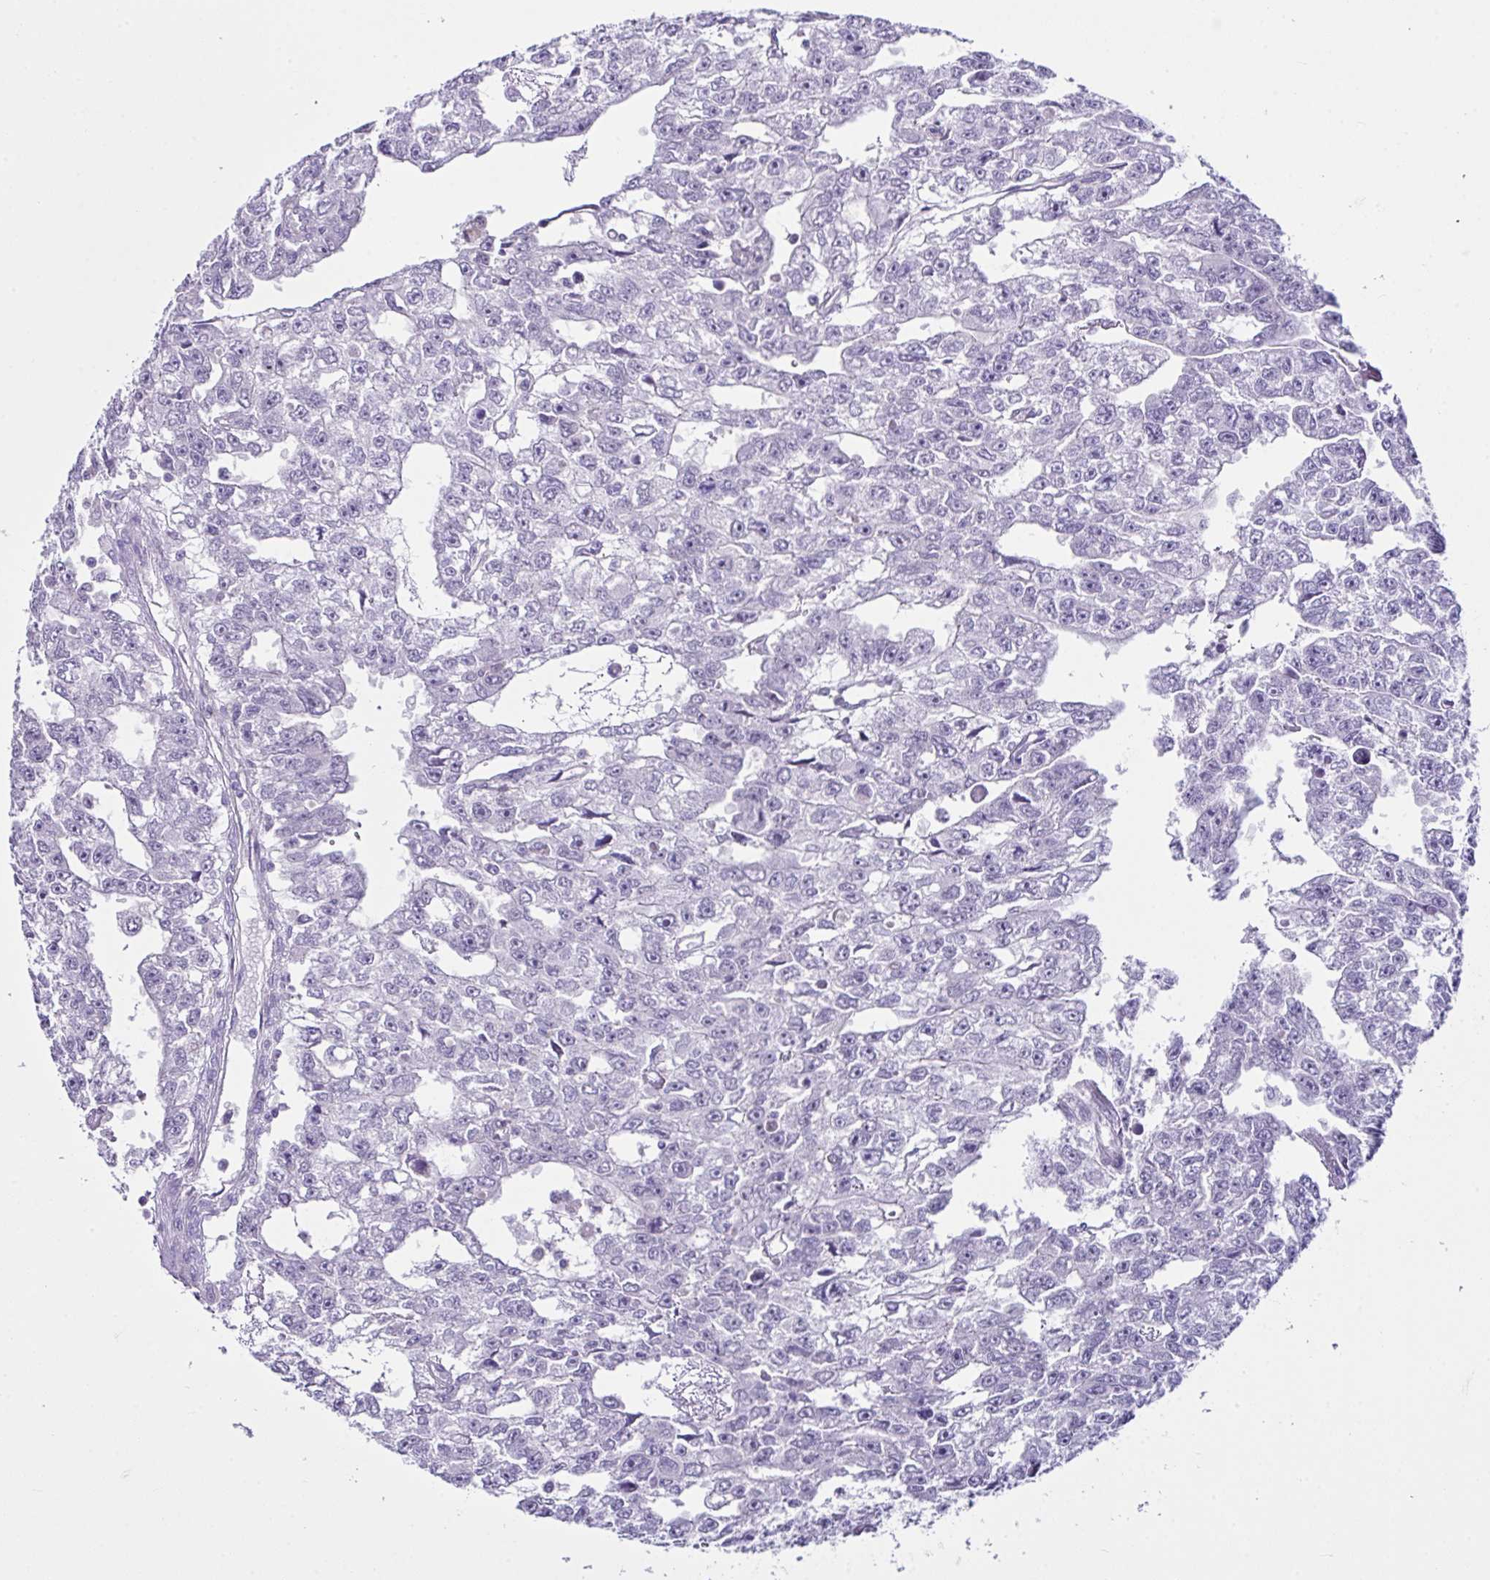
{"staining": {"intensity": "negative", "quantity": "none", "location": "none"}, "tissue": "testis cancer", "cell_type": "Tumor cells", "image_type": "cancer", "snomed": [{"axis": "morphology", "description": "Carcinoma, Embryonal, NOS"}, {"axis": "topography", "description": "Testis"}], "caption": "This is an immunohistochemistry image of testis embryonal carcinoma. There is no positivity in tumor cells.", "gene": "D2HGDH", "patient": {"sex": "male", "age": 20}}